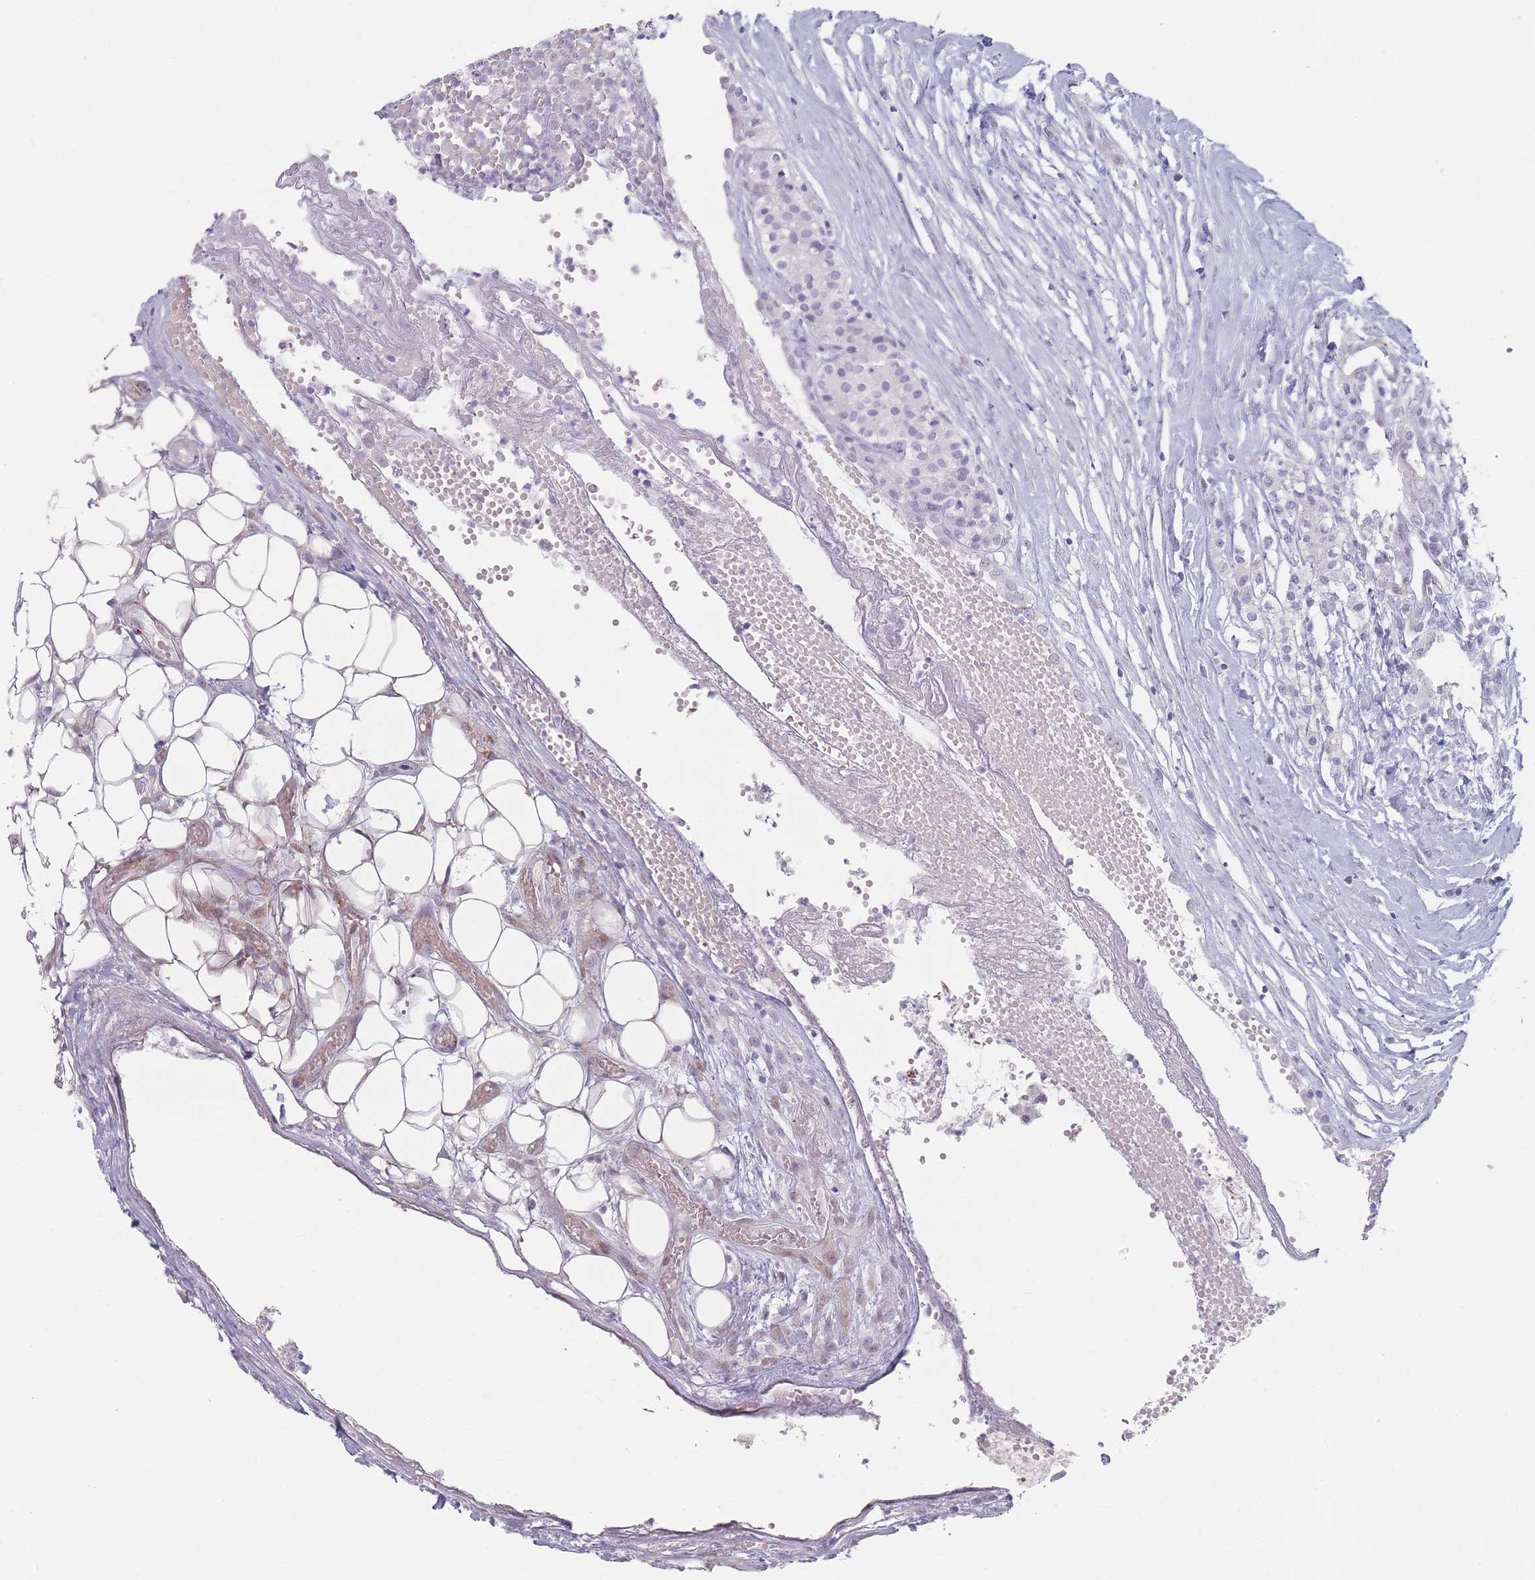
{"staining": {"intensity": "negative", "quantity": "none", "location": "none"}, "tissue": "carcinoid", "cell_type": "Tumor cells", "image_type": "cancer", "snomed": [{"axis": "morphology", "description": "Carcinoid, malignant, NOS"}, {"axis": "topography", "description": "Colon"}], "caption": "Micrograph shows no significant protein expression in tumor cells of malignant carcinoid.", "gene": "IFNA6", "patient": {"sex": "female", "age": 52}}